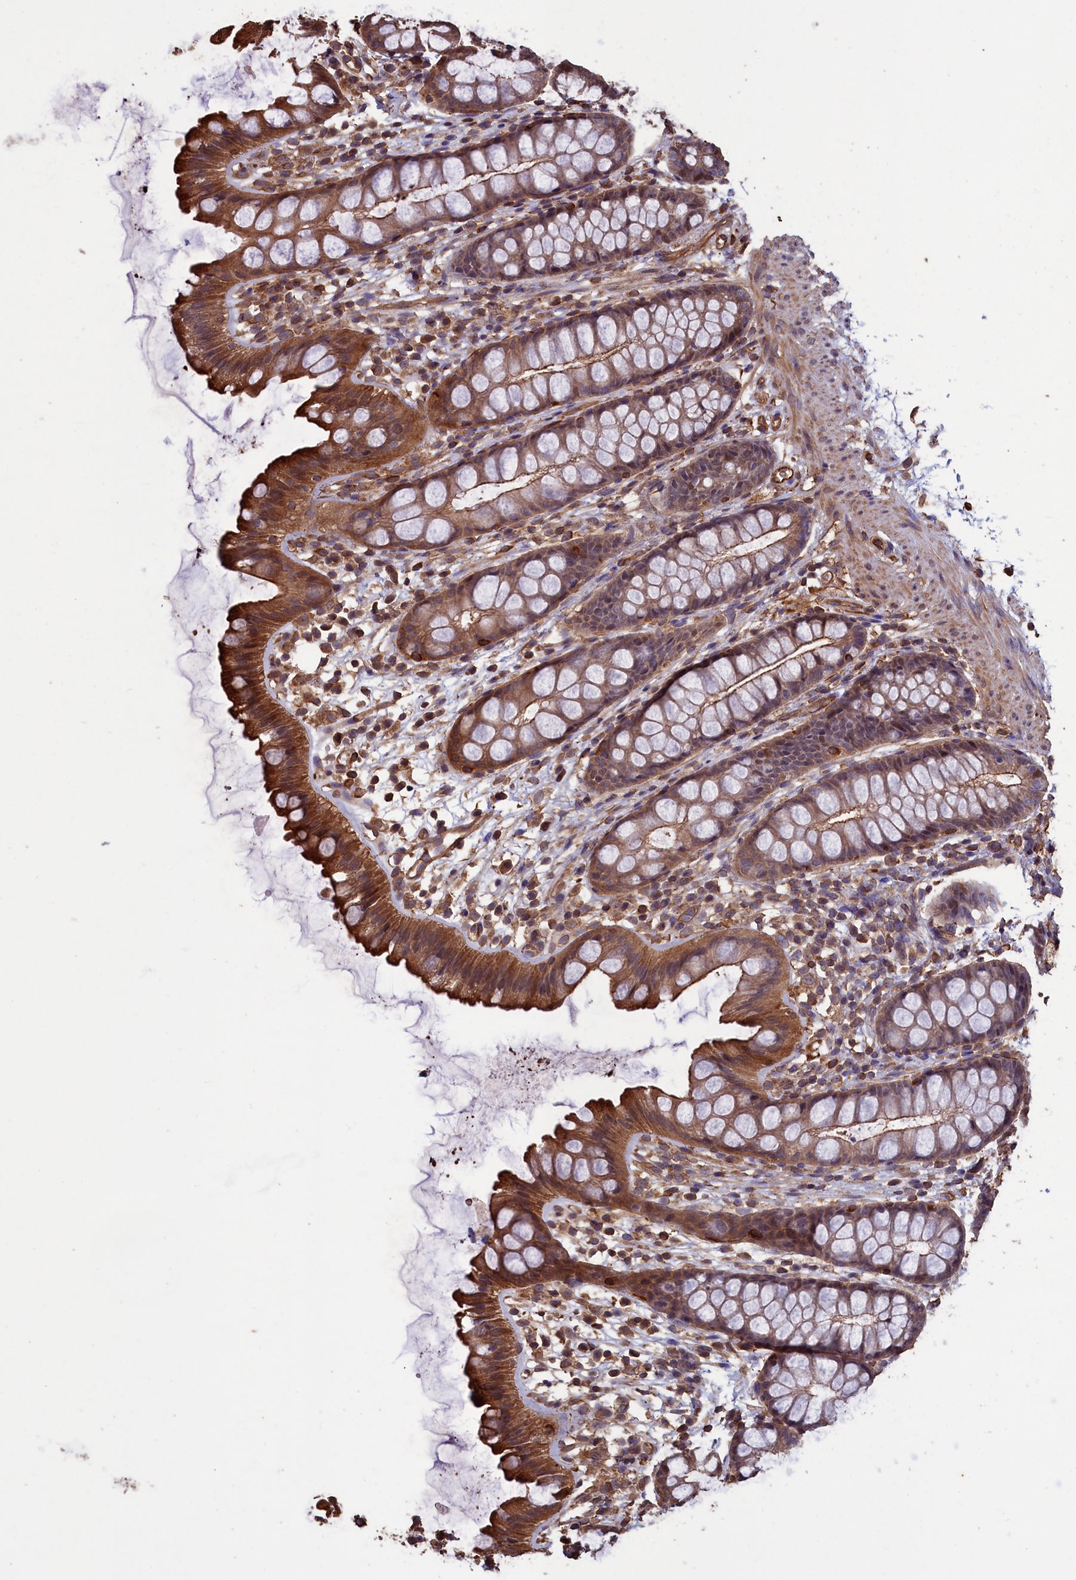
{"staining": {"intensity": "strong", "quantity": "25%-75%", "location": "cytoplasmic/membranous"}, "tissue": "rectum", "cell_type": "Glandular cells", "image_type": "normal", "snomed": [{"axis": "morphology", "description": "Normal tissue, NOS"}, {"axis": "topography", "description": "Rectum"}], "caption": "High-magnification brightfield microscopy of unremarkable rectum stained with DAB (3,3'-diaminobenzidine) (brown) and counterstained with hematoxylin (blue). glandular cells exhibit strong cytoplasmic/membranous staining is appreciated in approximately25%-75% of cells. The staining was performed using DAB (3,3'-diaminobenzidine) to visualize the protein expression in brown, while the nuclei were stained in blue with hematoxylin (Magnification: 20x).", "gene": "DAPK3", "patient": {"sex": "female", "age": 65}}